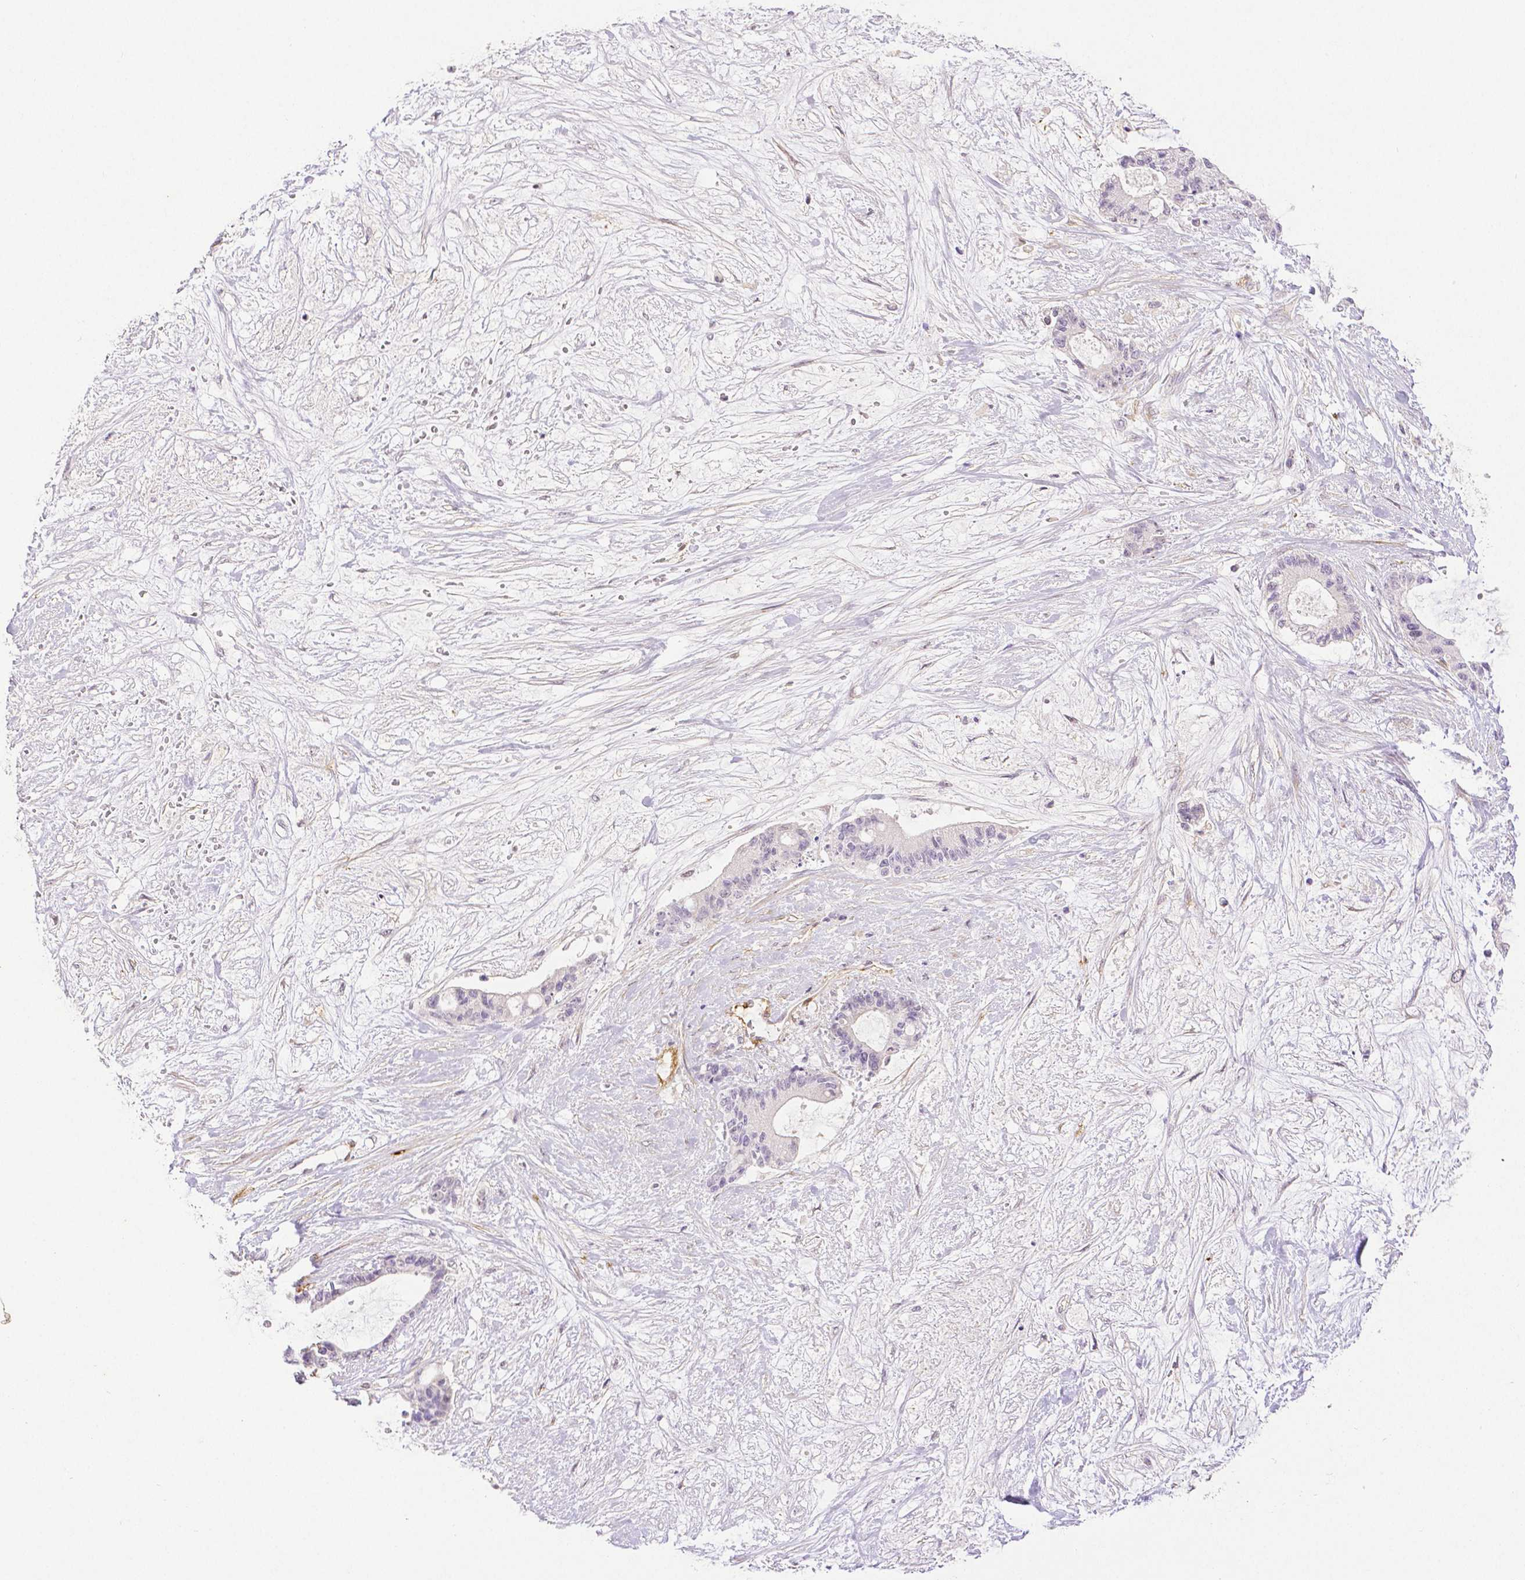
{"staining": {"intensity": "negative", "quantity": "none", "location": "none"}, "tissue": "liver cancer", "cell_type": "Tumor cells", "image_type": "cancer", "snomed": [{"axis": "morphology", "description": "Normal tissue, NOS"}, {"axis": "morphology", "description": "Cholangiocarcinoma"}, {"axis": "topography", "description": "Liver"}, {"axis": "topography", "description": "Peripheral nerve tissue"}], "caption": "This is an IHC image of human liver cancer. There is no staining in tumor cells.", "gene": "THY1", "patient": {"sex": "female", "age": 73}}